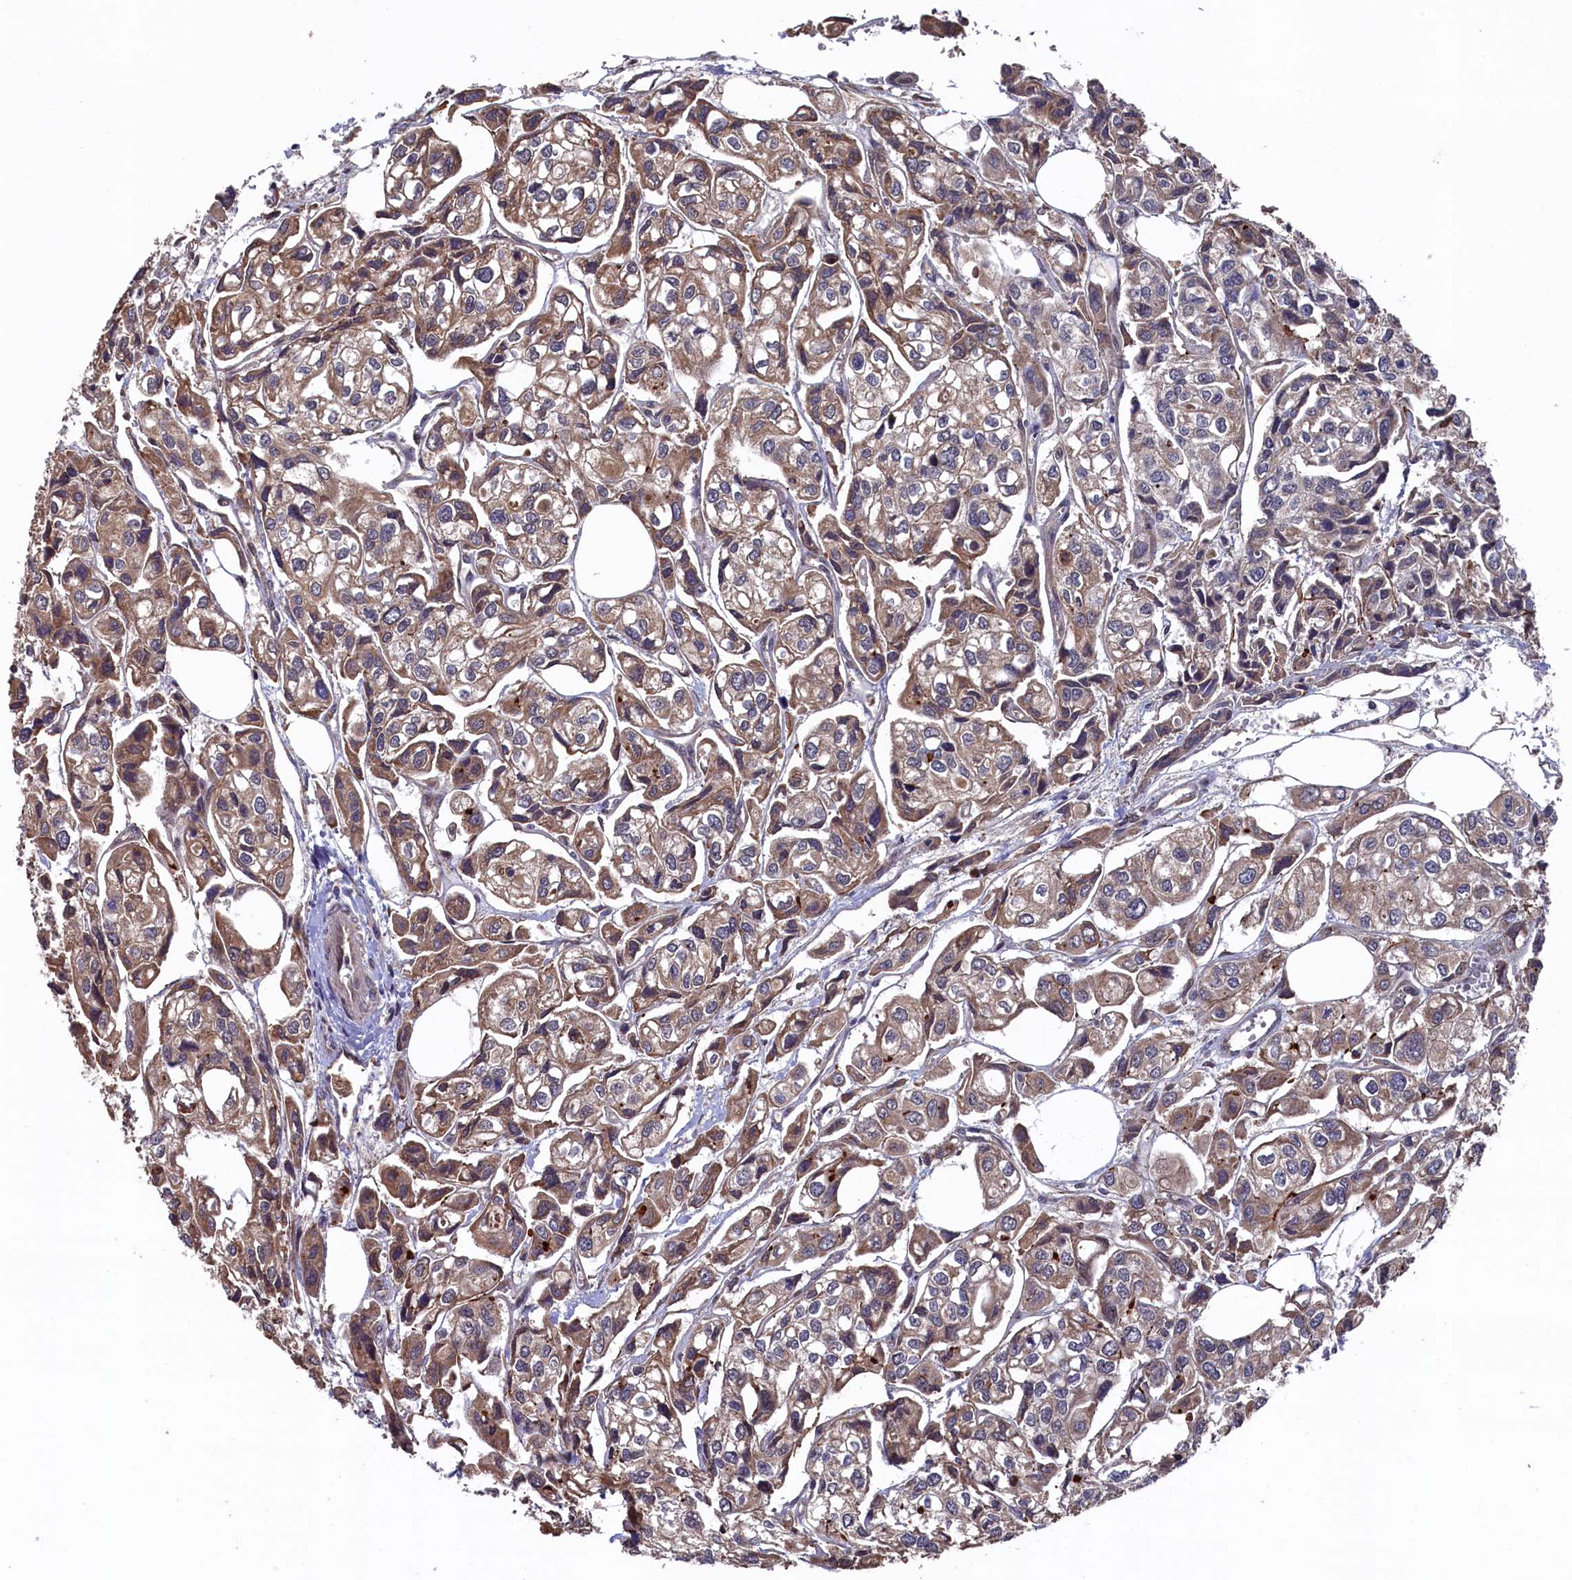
{"staining": {"intensity": "weak", "quantity": ">75%", "location": "cytoplasmic/membranous"}, "tissue": "urothelial cancer", "cell_type": "Tumor cells", "image_type": "cancer", "snomed": [{"axis": "morphology", "description": "Urothelial carcinoma, High grade"}, {"axis": "topography", "description": "Urinary bladder"}], "caption": "Urothelial cancer tissue demonstrates weak cytoplasmic/membranous expression in about >75% of tumor cells, visualized by immunohistochemistry.", "gene": "SLC12A4", "patient": {"sex": "male", "age": 67}}